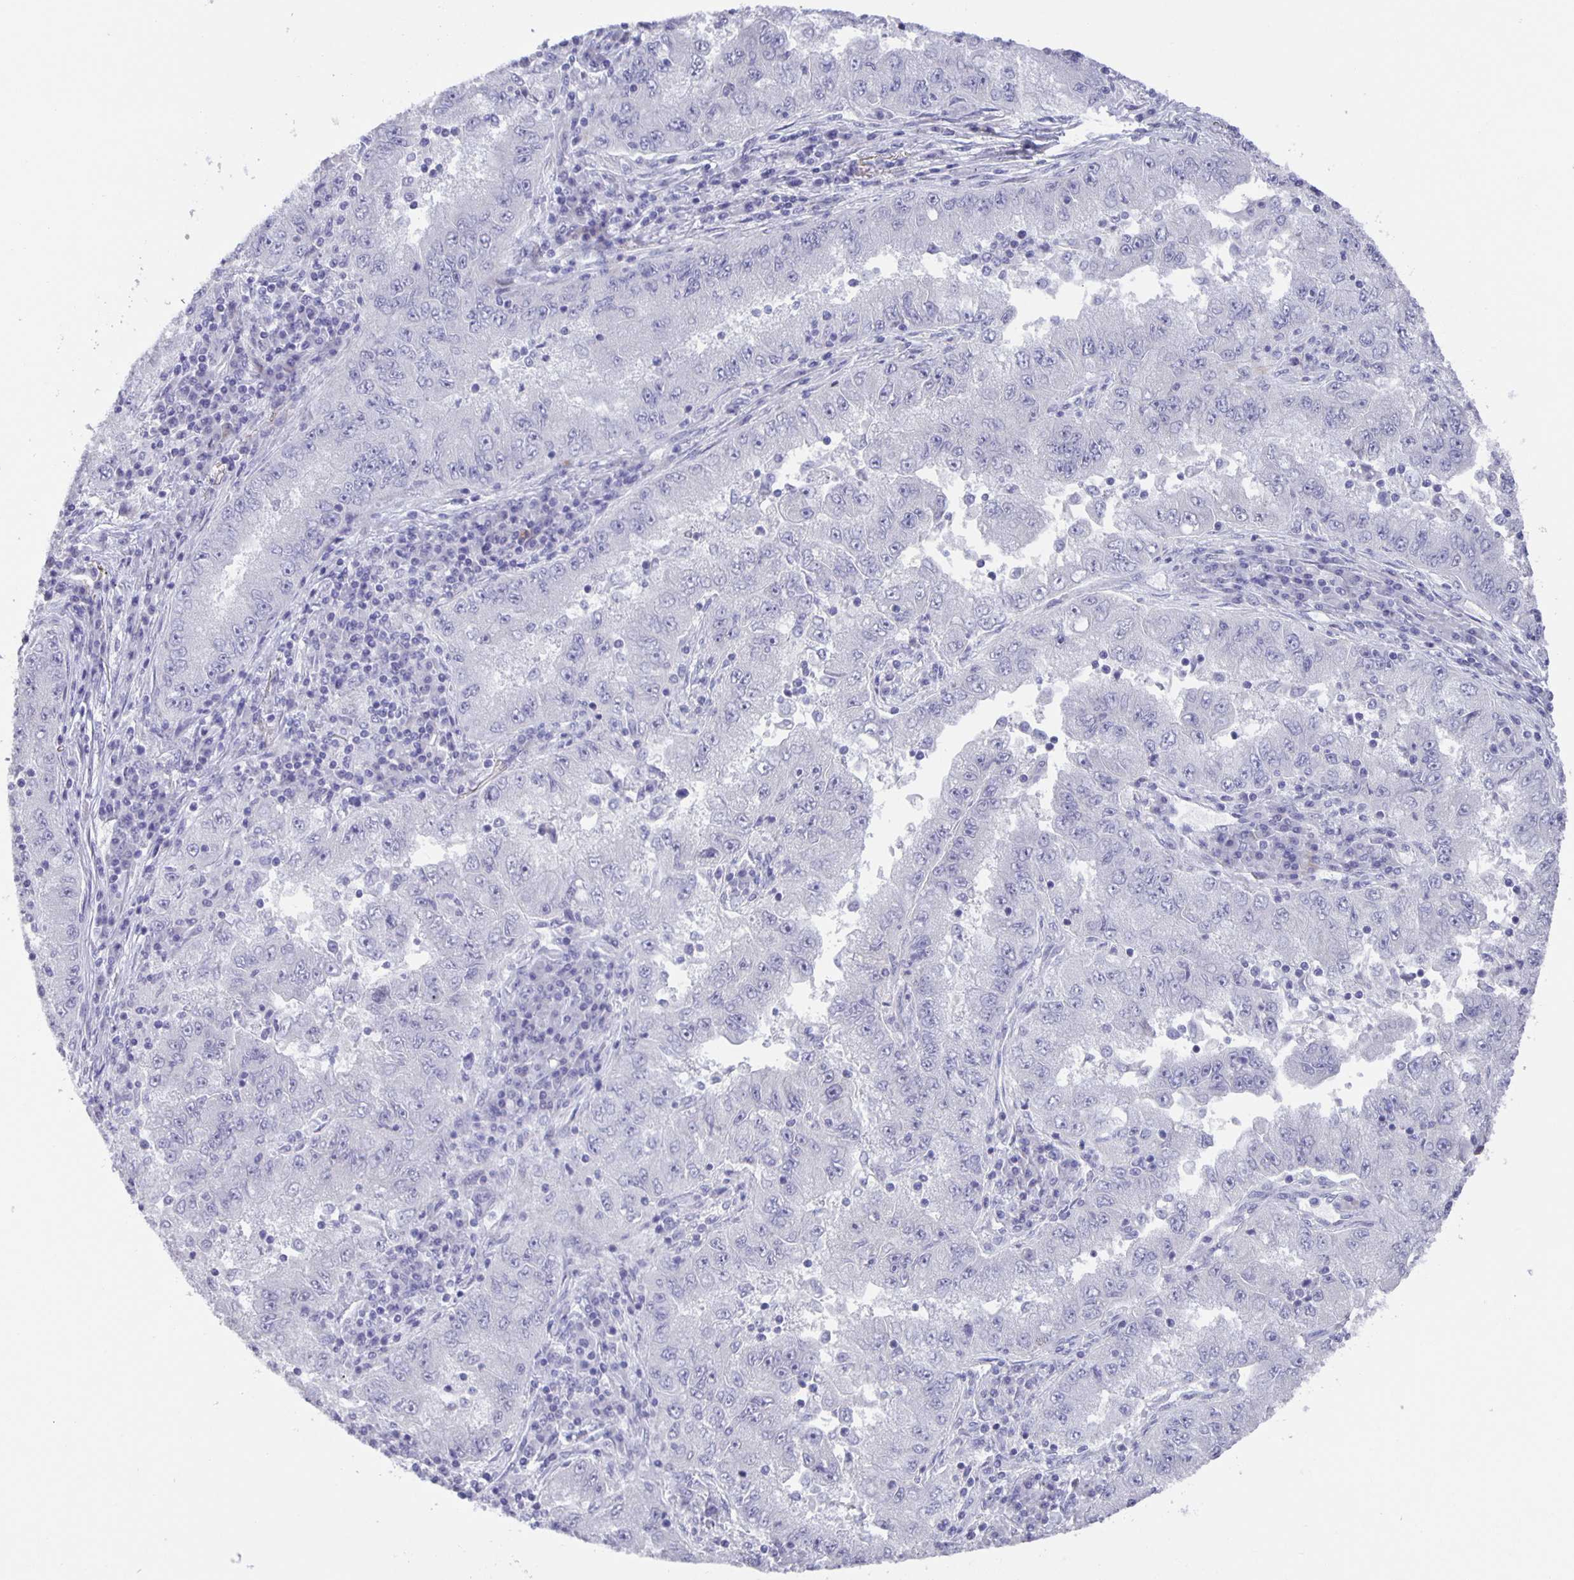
{"staining": {"intensity": "negative", "quantity": "none", "location": "none"}, "tissue": "lung cancer", "cell_type": "Tumor cells", "image_type": "cancer", "snomed": [{"axis": "morphology", "description": "Adenocarcinoma, NOS"}, {"axis": "morphology", "description": "Adenocarcinoma primary or metastatic"}, {"axis": "topography", "description": "Lung"}], "caption": "This is a histopathology image of IHC staining of adenocarcinoma primary or metastatic (lung), which shows no expression in tumor cells. Nuclei are stained in blue.", "gene": "PHRF1", "patient": {"sex": "male", "age": 74}}